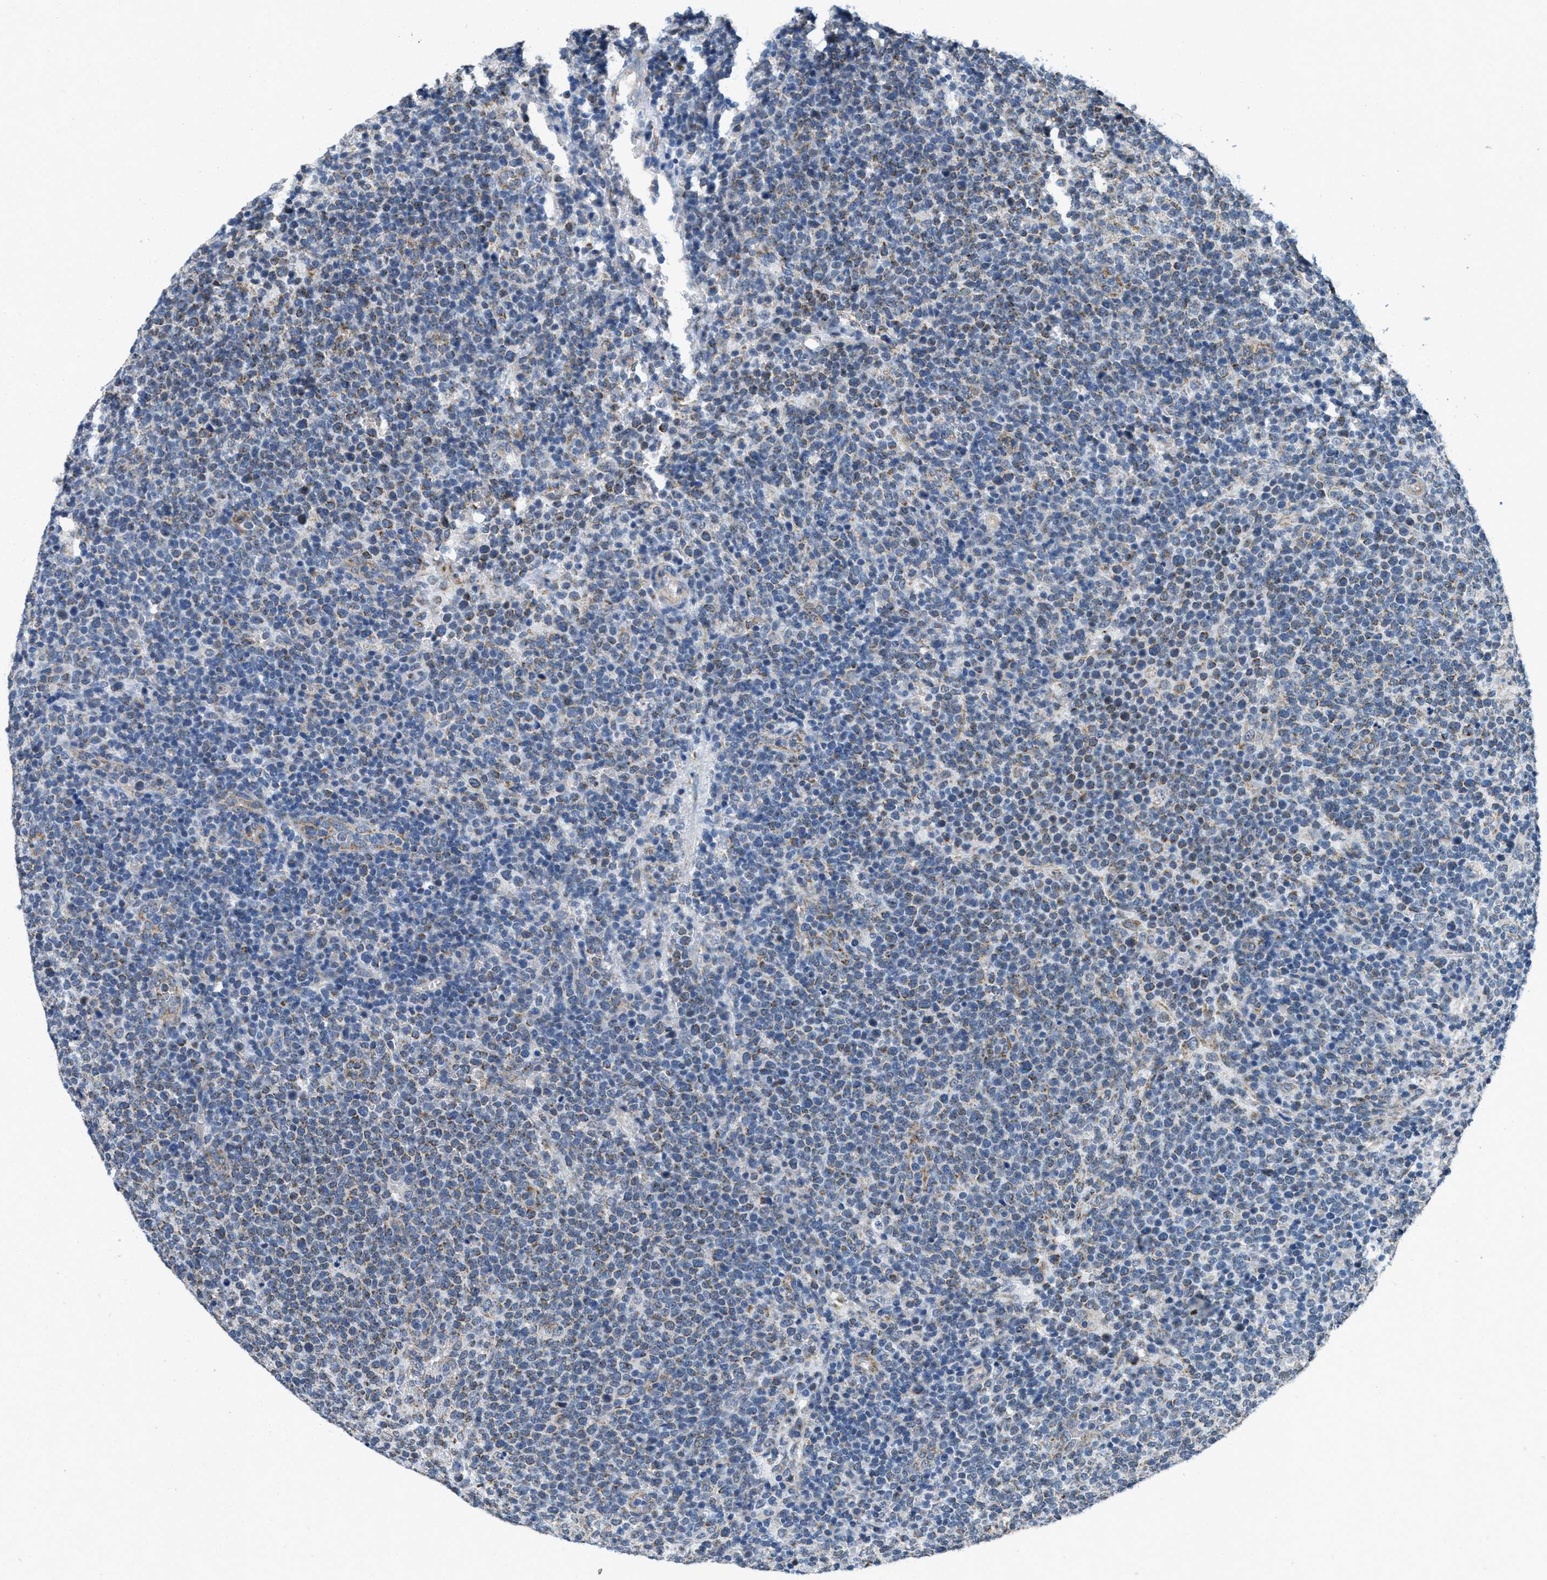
{"staining": {"intensity": "moderate", "quantity": "<25%", "location": "cytoplasmic/membranous"}, "tissue": "lymphoma", "cell_type": "Tumor cells", "image_type": "cancer", "snomed": [{"axis": "morphology", "description": "Malignant lymphoma, non-Hodgkin's type, High grade"}, {"axis": "topography", "description": "Lymph node"}], "caption": "Immunohistochemistry (IHC) of human high-grade malignant lymphoma, non-Hodgkin's type displays low levels of moderate cytoplasmic/membranous expression in approximately <25% of tumor cells.", "gene": "TOMM70", "patient": {"sex": "male", "age": 61}}